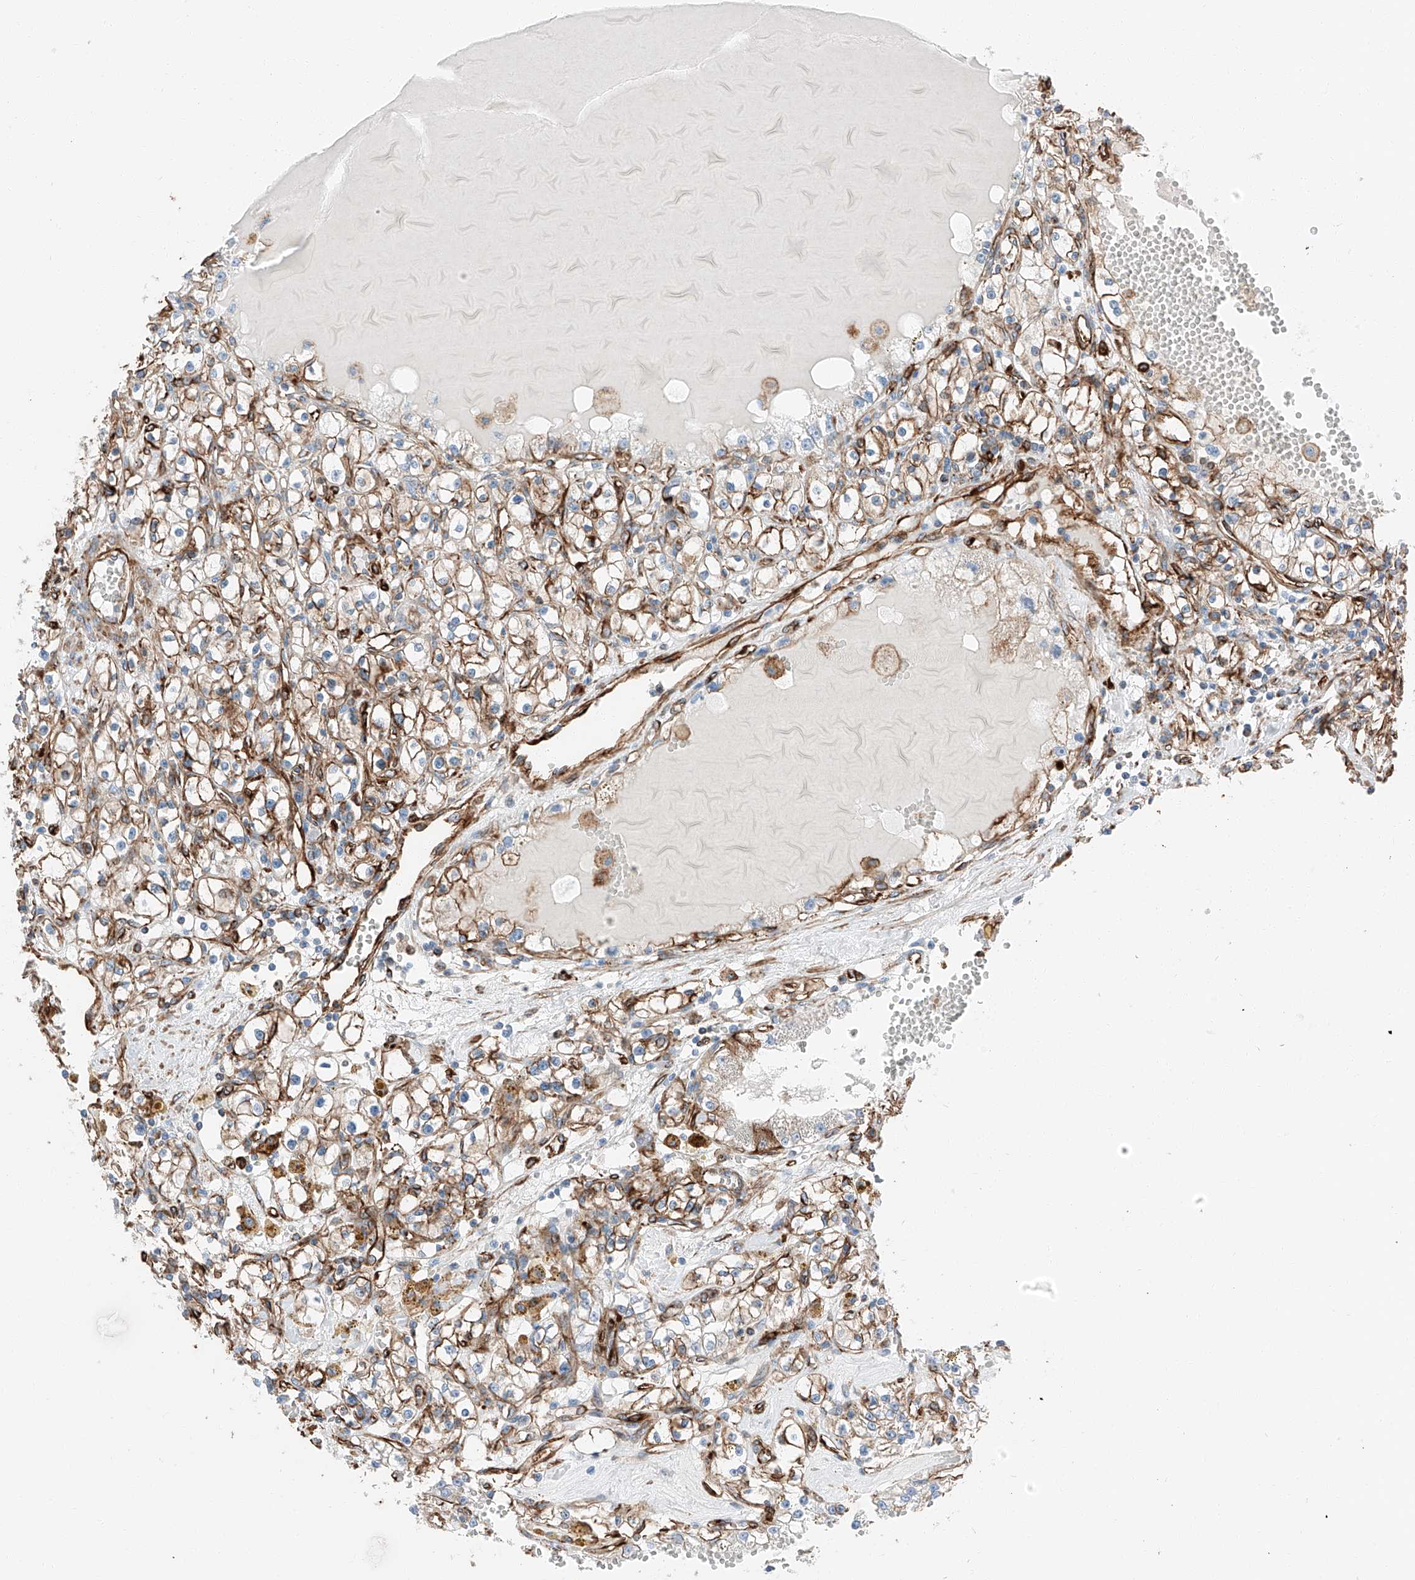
{"staining": {"intensity": "moderate", "quantity": ">75%", "location": "cytoplasmic/membranous"}, "tissue": "renal cancer", "cell_type": "Tumor cells", "image_type": "cancer", "snomed": [{"axis": "morphology", "description": "Adenocarcinoma, NOS"}, {"axis": "topography", "description": "Kidney"}], "caption": "This micrograph exhibits immunohistochemistry staining of adenocarcinoma (renal), with medium moderate cytoplasmic/membranous positivity in about >75% of tumor cells.", "gene": "ZNF804A", "patient": {"sex": "male", "age": 56}}